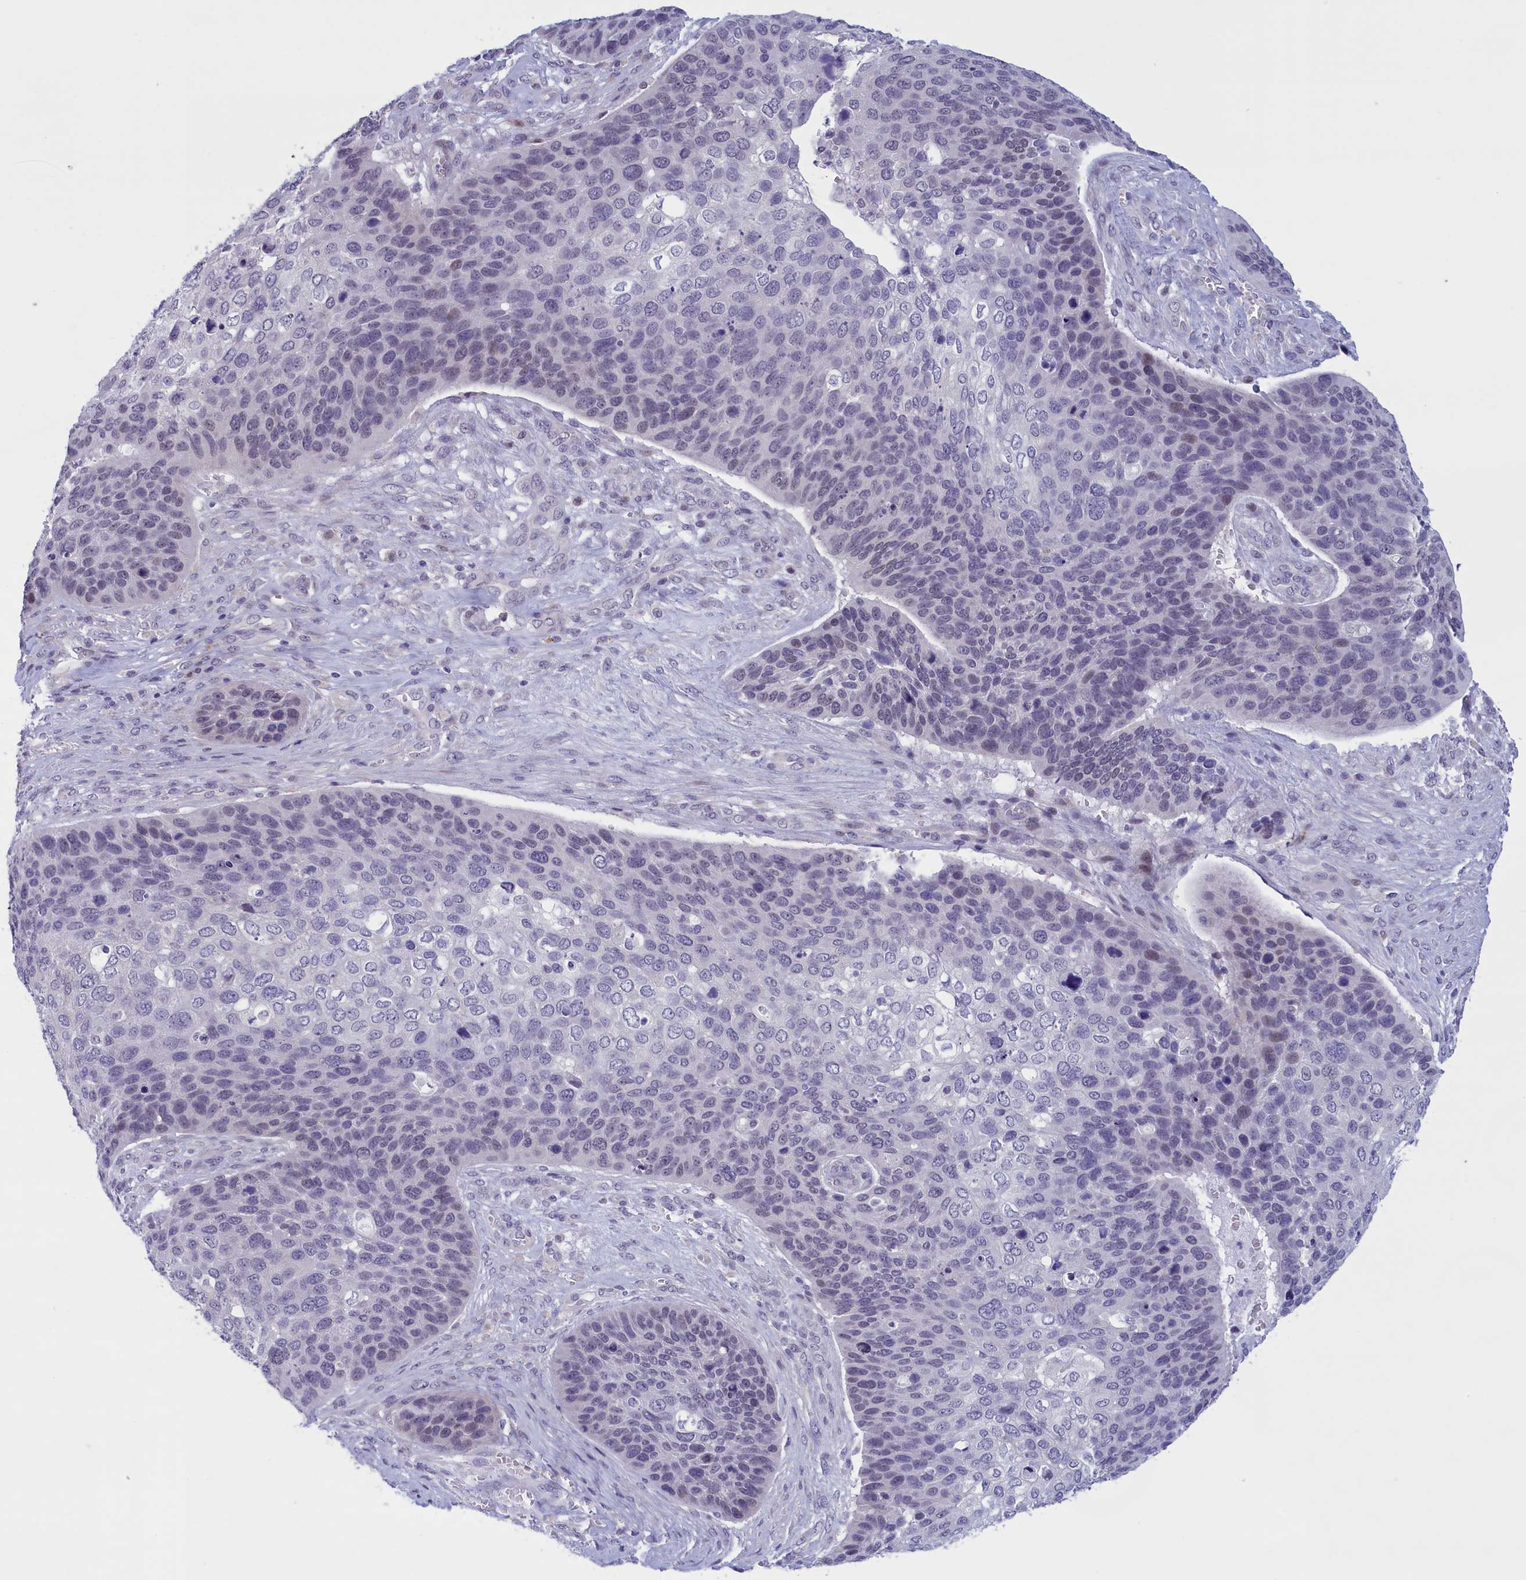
{"staining": {"intensity": "negative", "quantity": "none", "location": "none"}, "tissue": "skin cancer", "cell_type": "Tumor cells", "image_type": "cancer", "snomed": [{"axis": "morphology", "description": "Basal cell carcinoma"}, {"axis": "topography", "description": "Skin"}], "caption": "This is a histopathology image of immunohistochemistry (IHC) staining of skin basal cell carcinoma, which shows no expression in tumor cells.", "gene": "ELOA2", "patient": {"sex": "female", "age": 74}}